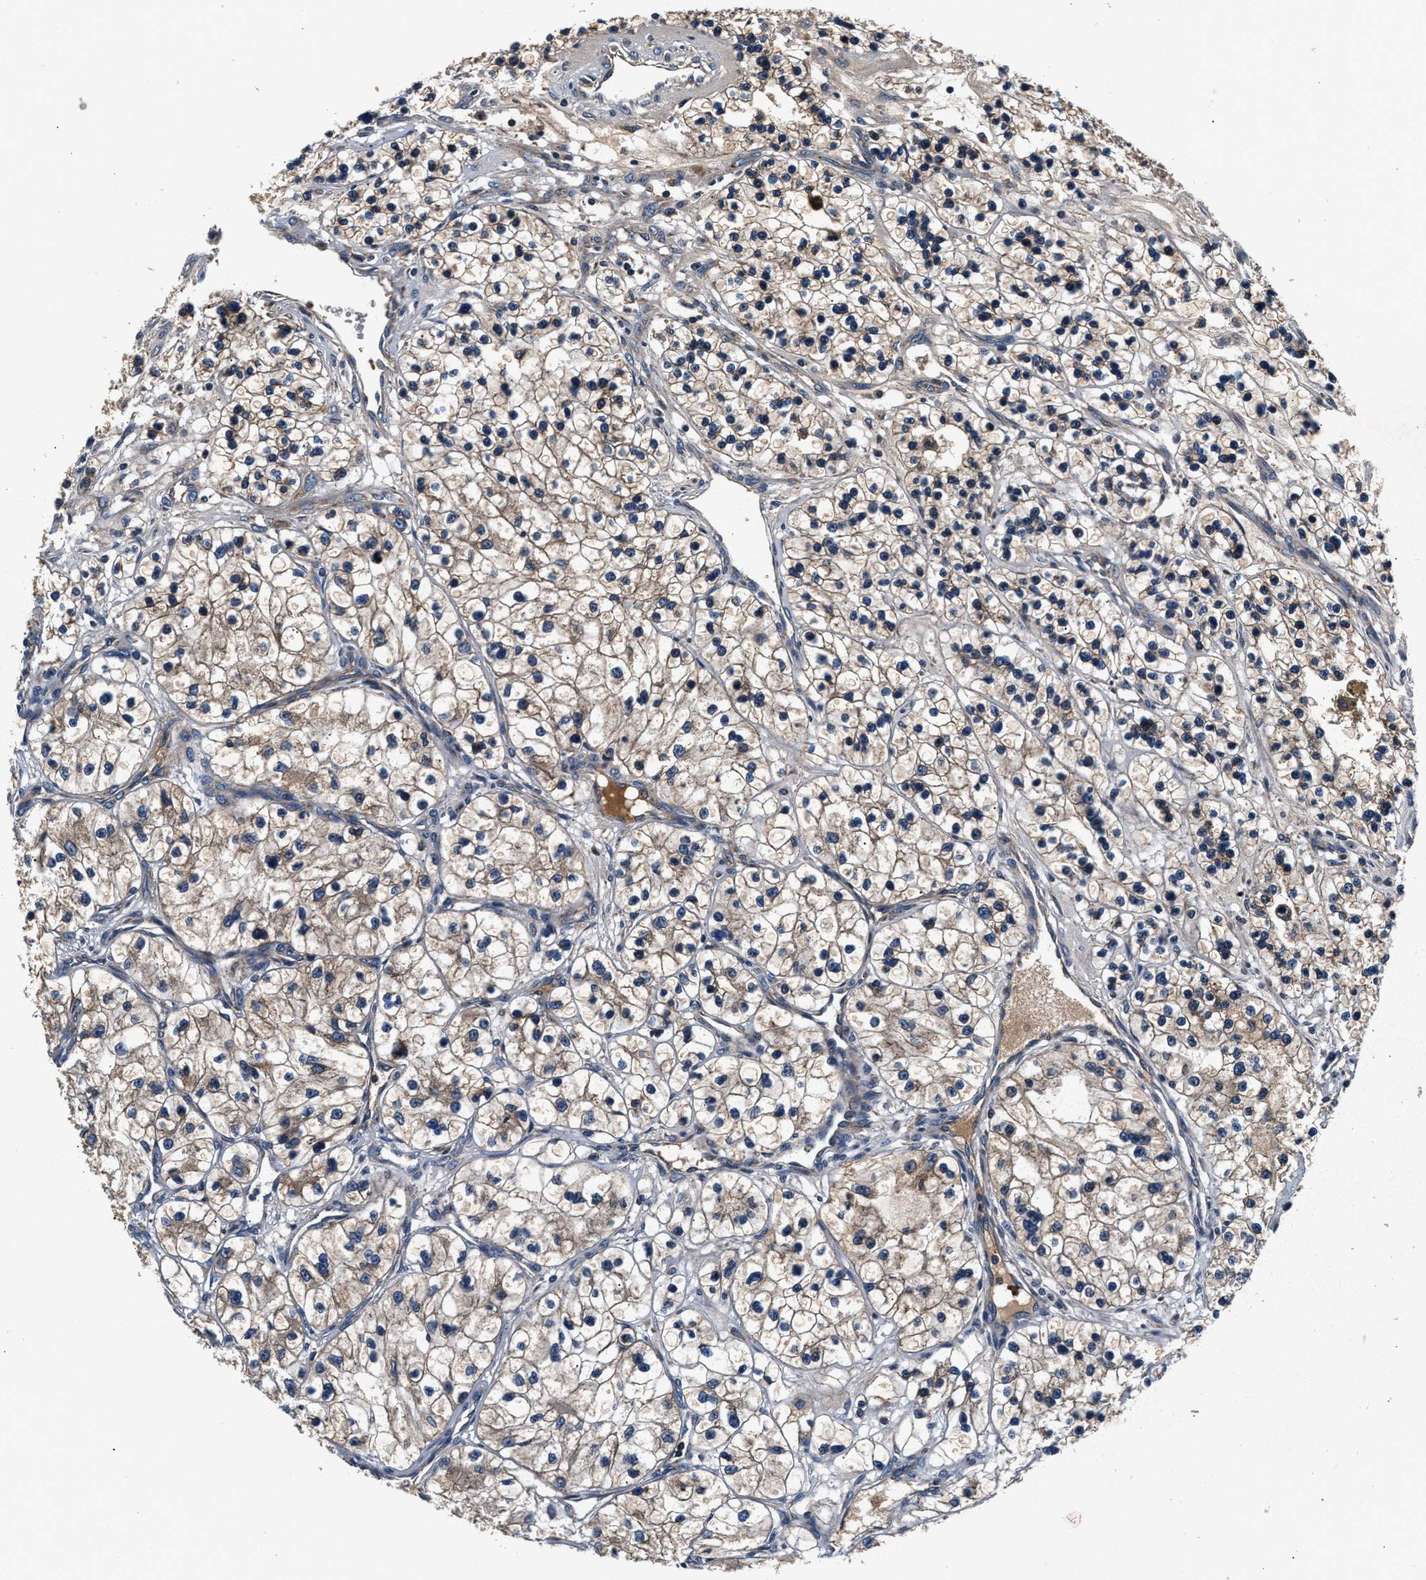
{"staining": {"intensity": "weak", "quantity": "25%-75%", "location": "cytoplasmic/membranous"}, "tissue": "renal cancer", "cell_type": "Tumor cells", "image_type": "cancer", "snomed": [{"axis": "morphology", "description": "Adenocarcinoma, NOS"}, {"axis": "topography", "description": "Kidney"}], "caption": "High-magnification brightfield microscopy of adenocarcinoma (renal) stained with DAB (3,3'-diaminobenzidine) (brown) and counterstained with hematoxylin (blue). tumor cells exhibit weak cytoplasmic/membranous positivity is present in approximately25%-75% of cells. The protein of interest is shown in brown color, while the nuclei are stained blue.", "gene": "IMMT", "patient": {"sex": "female", "age": 57}}